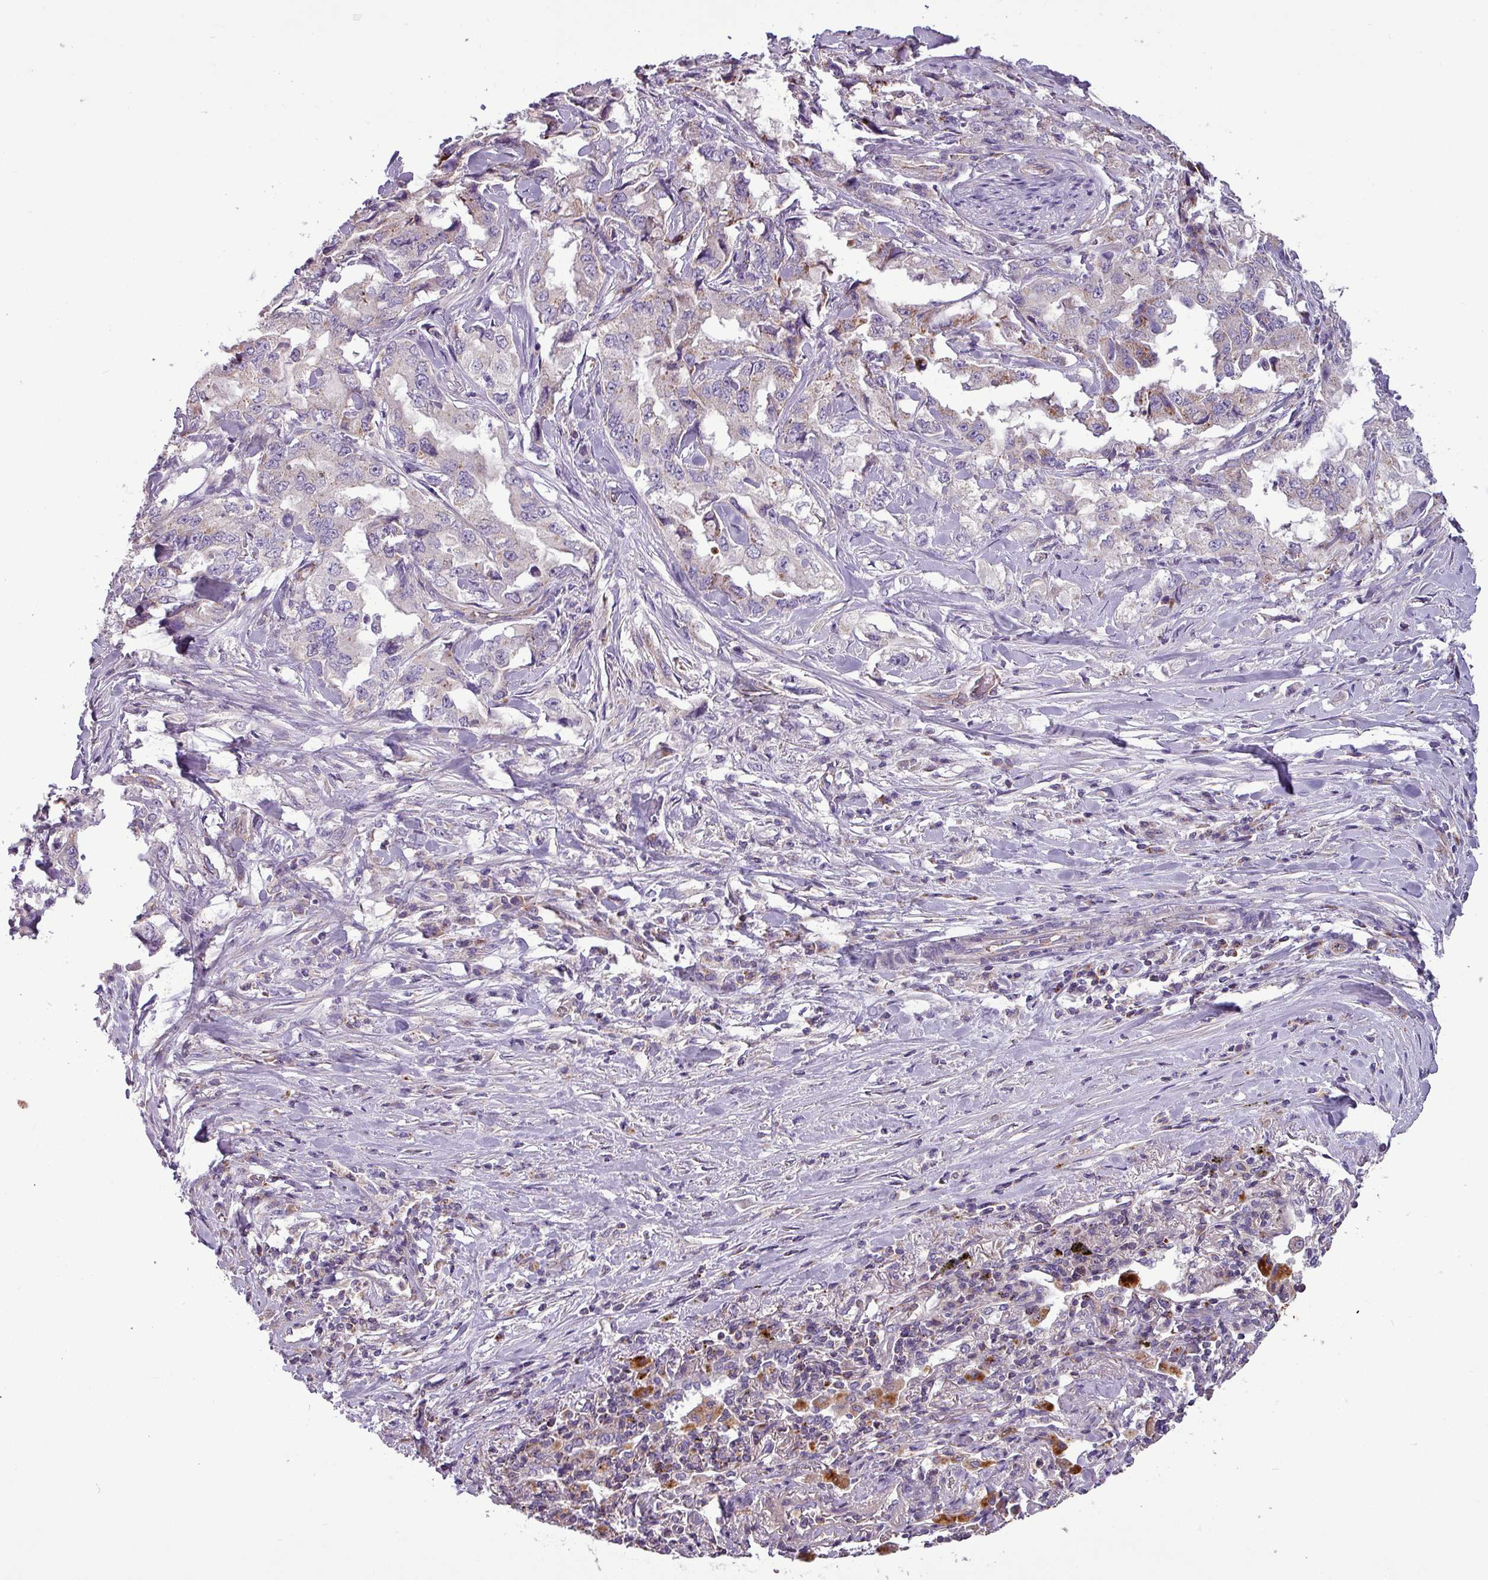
{"staining": {"intensity": "weak", "quantity": "<25%", "location": "cytoplasmic/membranous"}, "tissue": "lung cancer", "cell_type": "Tumor cells", "image_type": "cancer", "snomed": [{"axis": "morphology", "description": "Adenocarcinoma, NOS"}, {"axis": "topography", "description": "Lung"}], "caption": "The photomicrograph demonstrates no significant expression in tumor cells of lung cancer. (DAB (3,3'-diaminobenzidine) immunohistochemistry (IHC), high magnification).", "gene": "PNMA6A", "patient": {"sex": "female", "age": 51}}